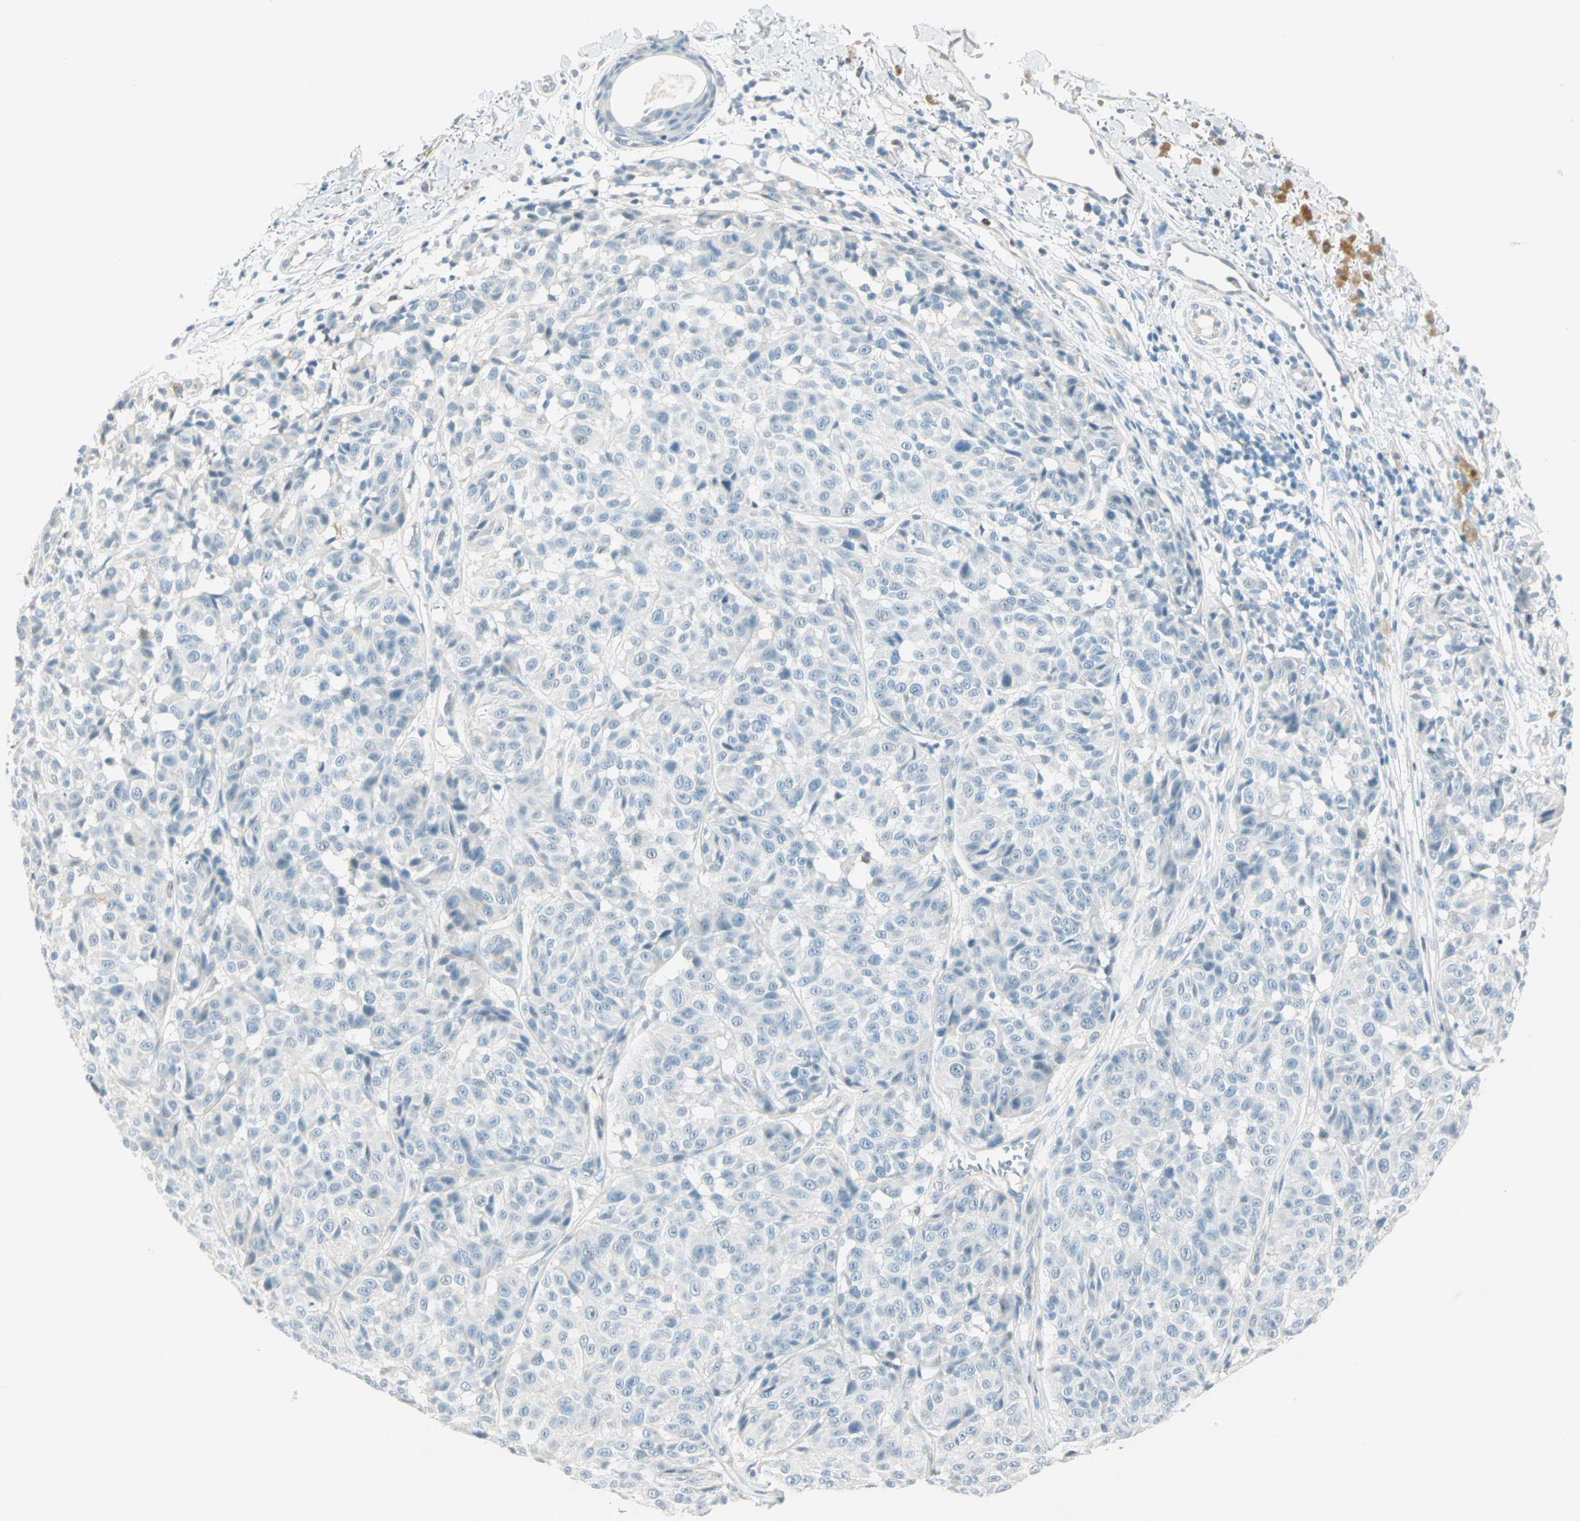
{"staining": {"intensity": "negative", "quantity": "none", "location": "none"}, "tissue": "melanoma", "cell_type": "Tumor cells", "image_type": "cancer", "snomed": [{"axis": "morphology", "description": "Malignant melanoma, NOS"}, {"axis": "topography", "description": "Skin"}], "caption": "Malignant melanoma was stained to show a protein in brown. There is no significant expression in tumor cells. (Brightfield microscopy of DAB (3,3'-diaminobenzidine) IHC at high magnification).", "gene": "MLLT10", "patient": {"sex": "female", "age": 46}}